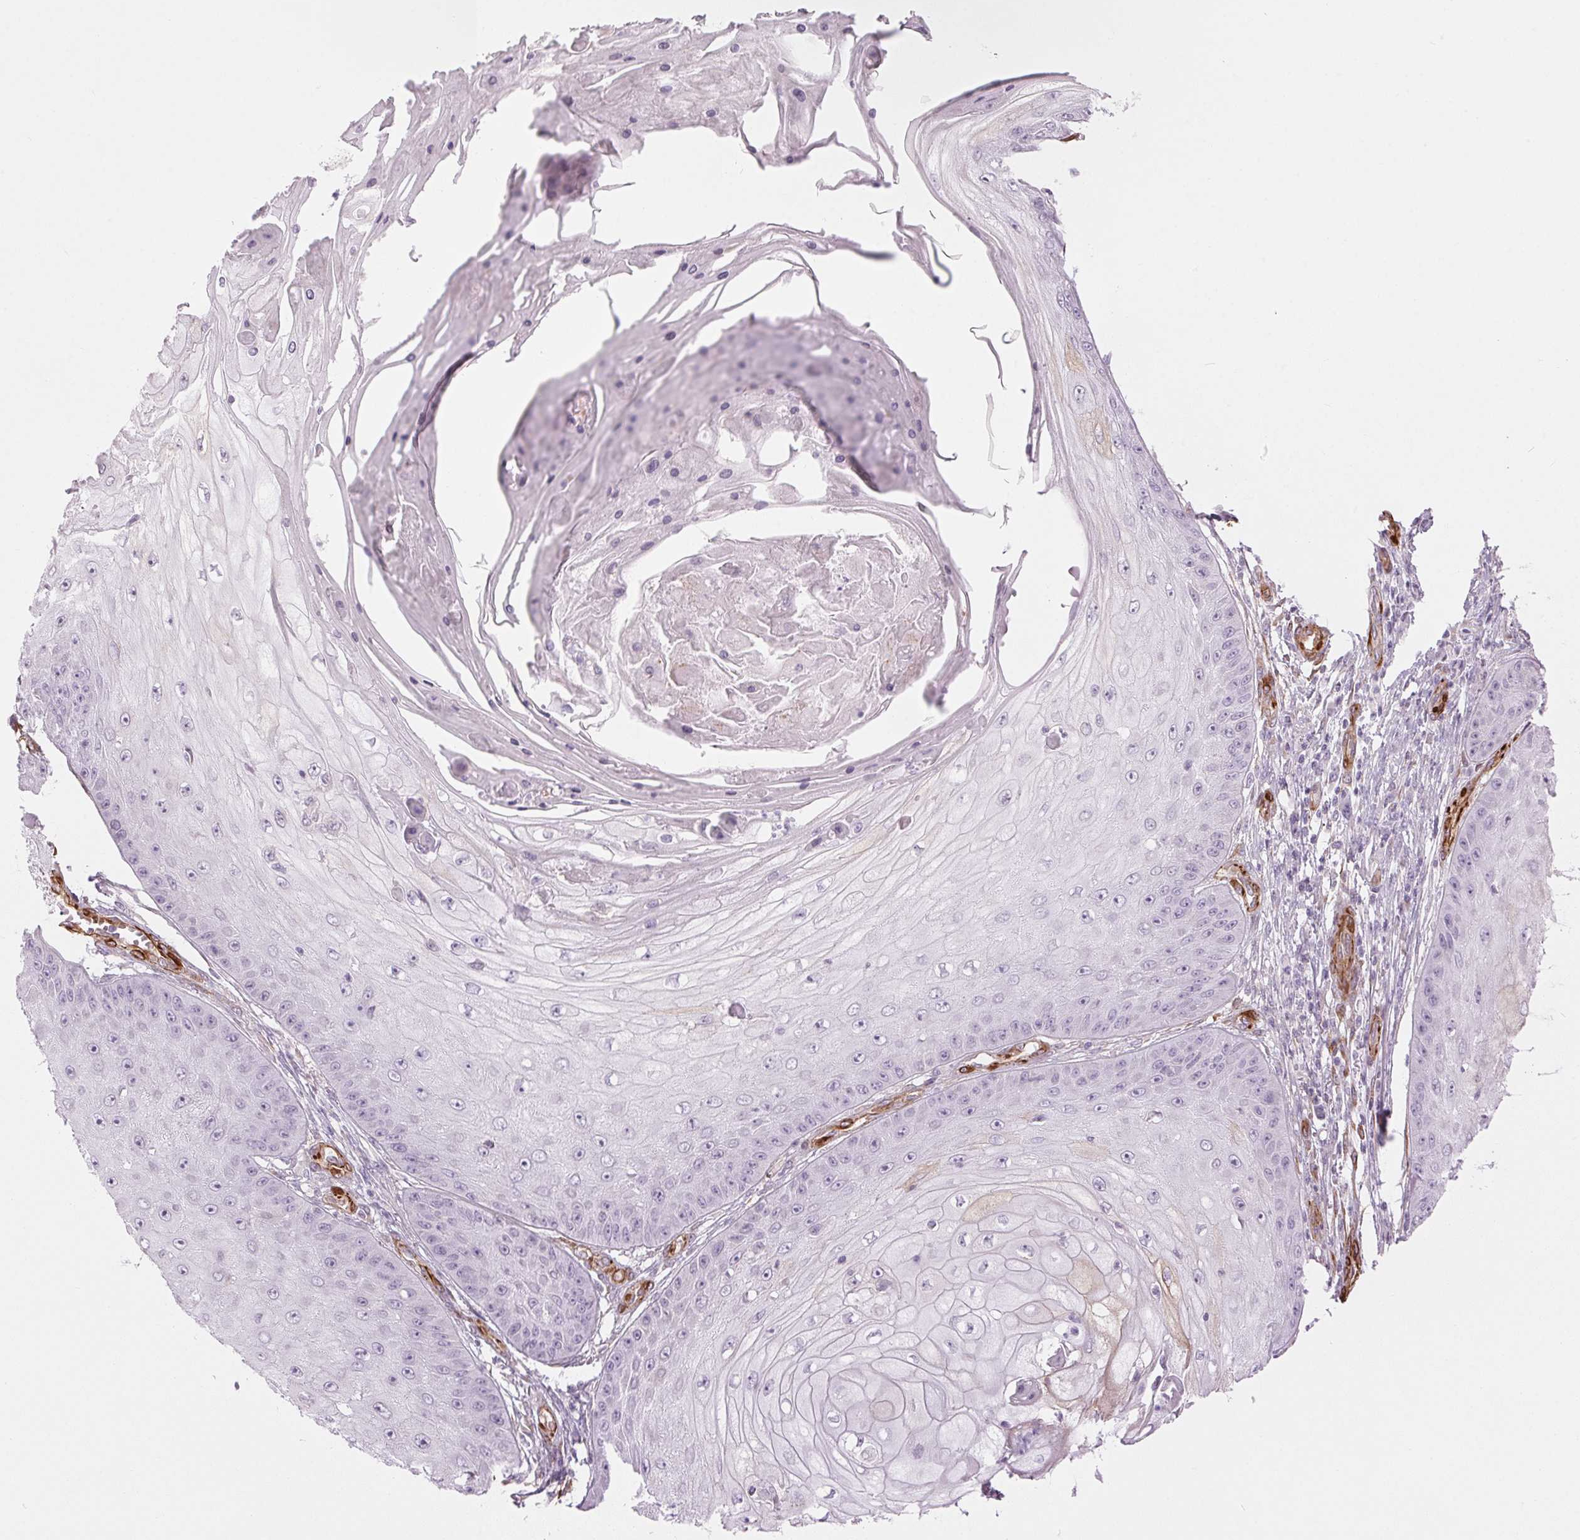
{"staining": {"intensity": "negative", "quantity": "none", "location": "none"}, "tissue": "skin cancer", "cell_type": "Tumor cells", "image_type": "cancer", "snomed": [{"axis": "morphology", "description": "Squamous cell carcinoma, NOS"}, {"axis": "topography", "description": "Skin"}], "caption": "This is an IHC histopathology image of skin cancer (squamous cell carcinoma). There is no staining in tumor cells.", "gene": "CLPS", "patient": {"sex": "male", "age": 70}}